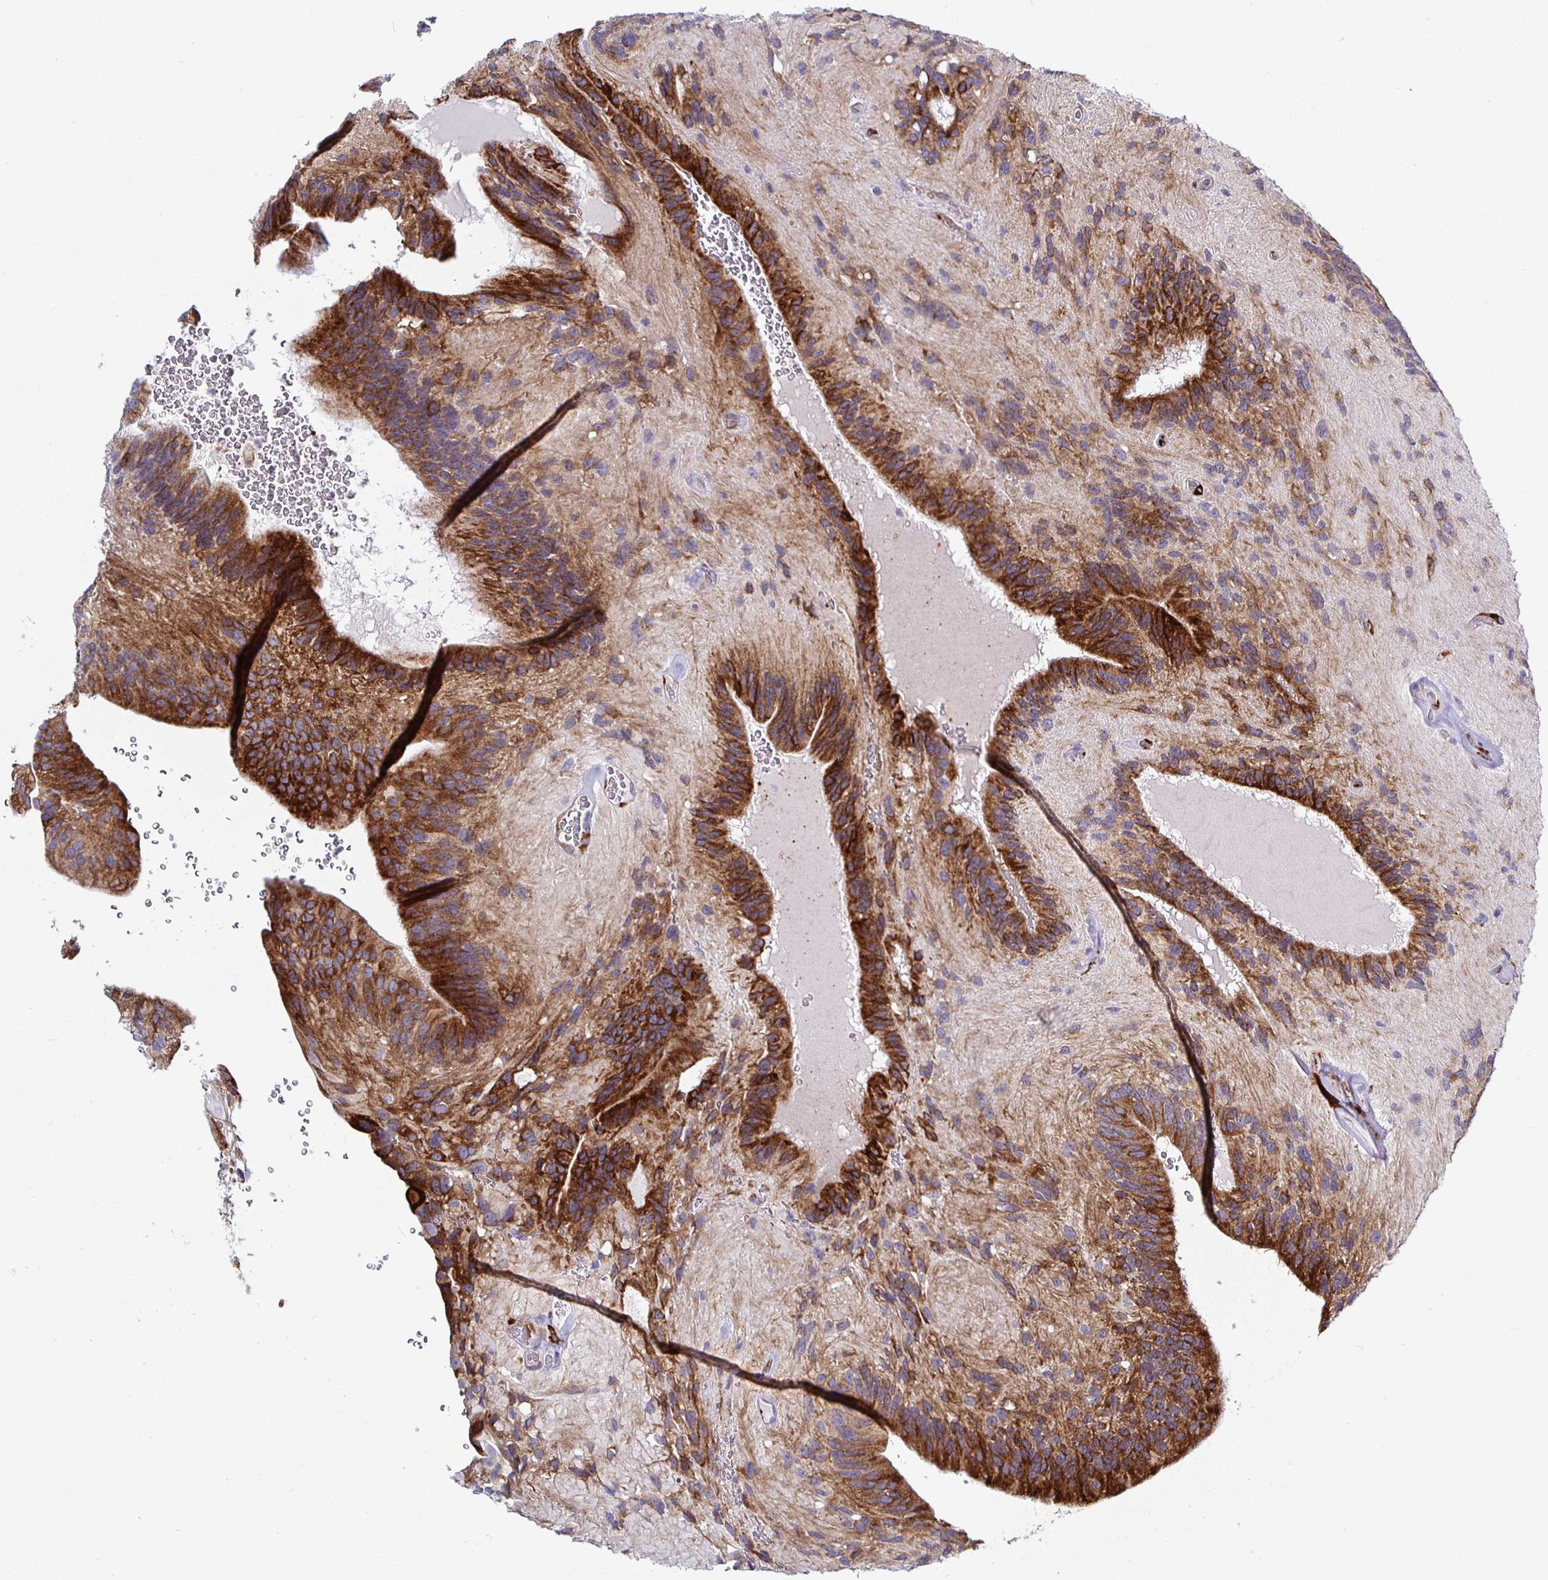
{"staining": {"intensity": "strong", "quantity": ">75%", "location": "cytoplasmic/membranous"}, "tissue": "glioma", "cell_type": "Tumor cells", "image_type": "cancer", "snomed": [{"axis": "morphology", "description": "Glioma, malignant, Low grade"}, {"axis": "topography", "description": "Brain"}], "caption": "Immunohistochemistry (IHC) (DAB (3,3'-diaminobenzidine)) staining of human glioma shows strong cytoplasmic/membranous protein positivity in about >75% of tumor cells.", "gene": "P4HA2", "patient": {"sex": "male", "age": 31}}